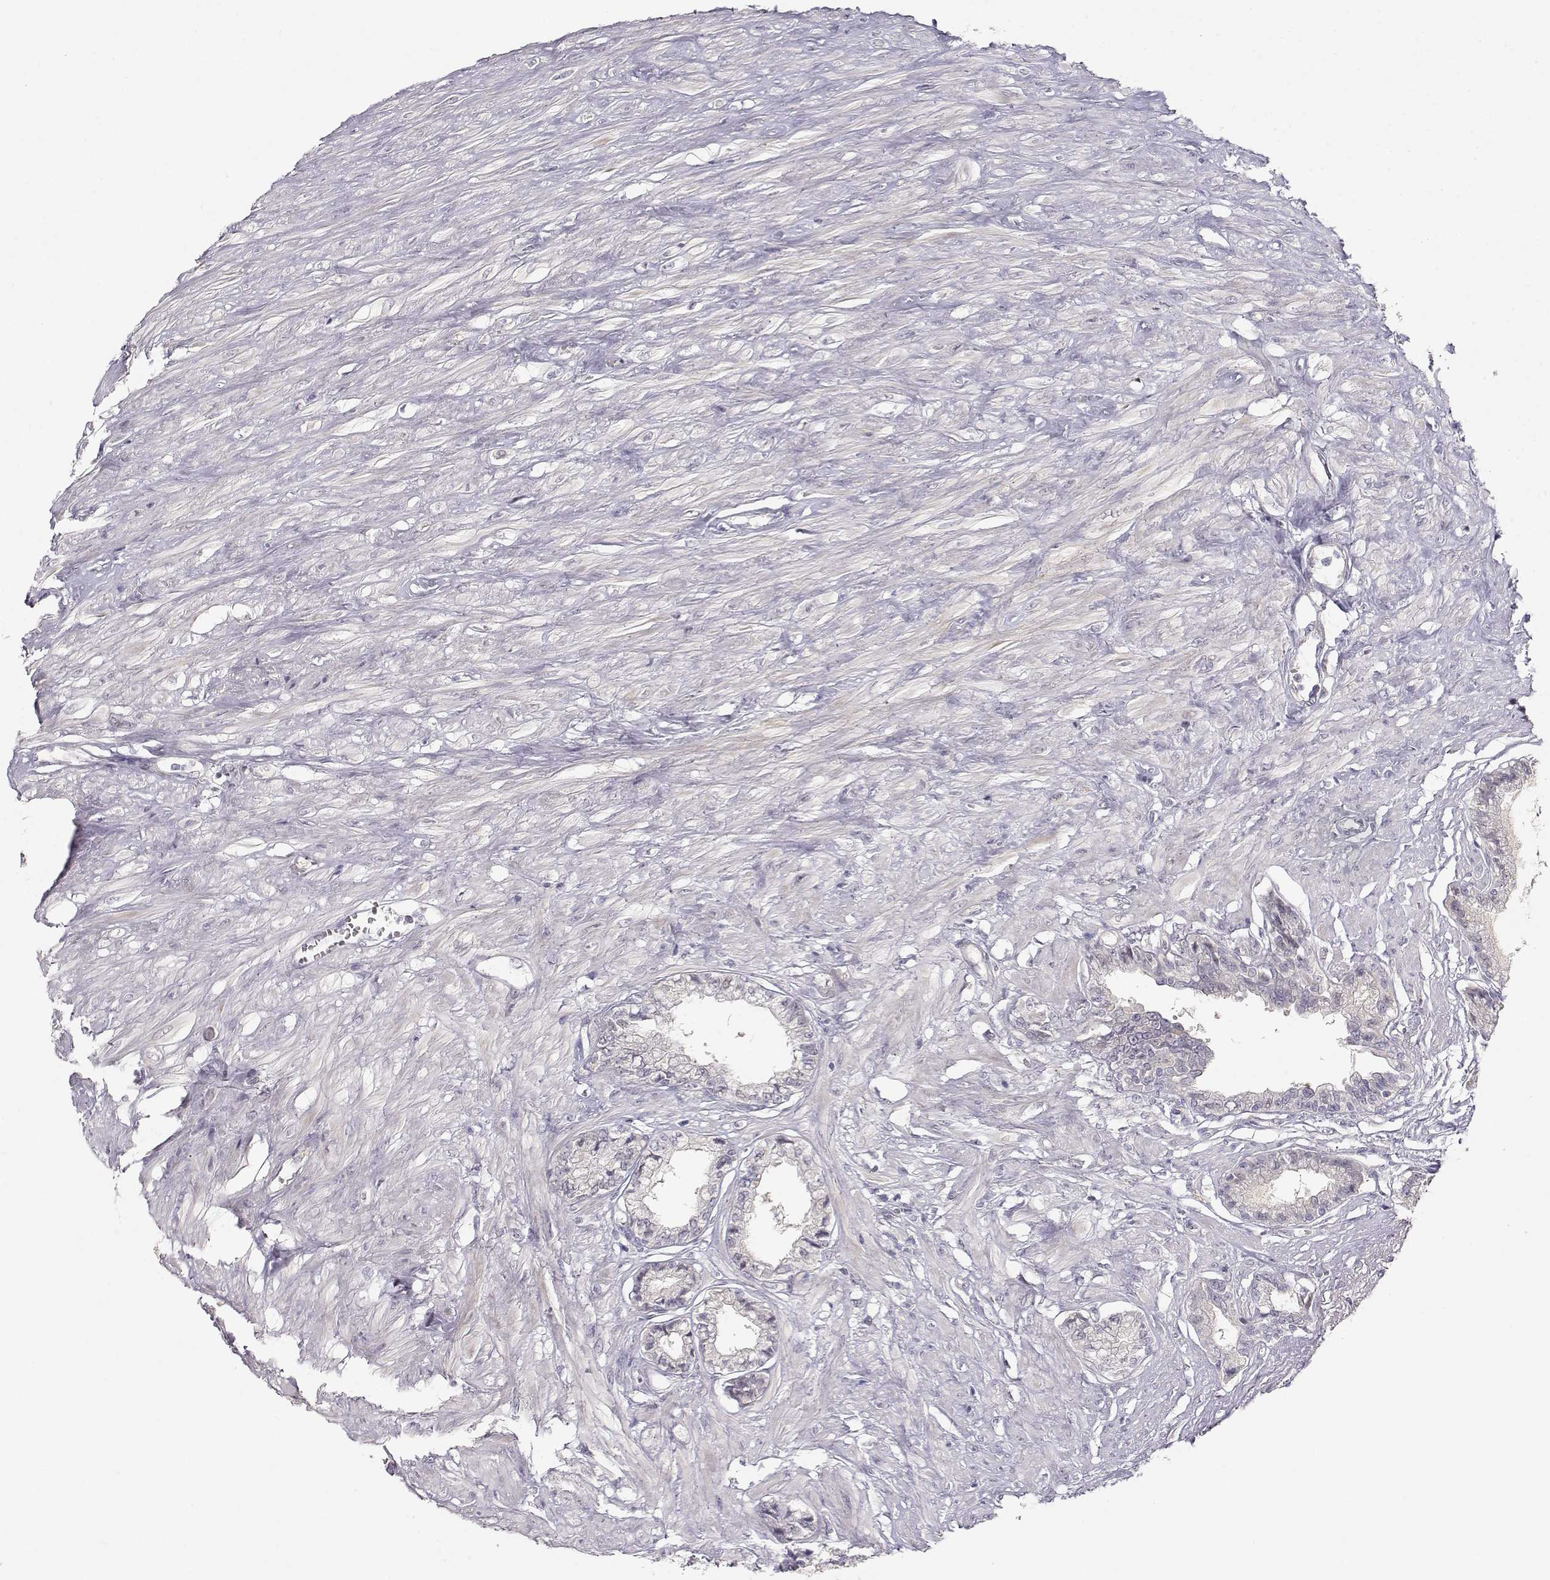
{"staining": {"intensity": "moderate", "quantity": "<25%", "location": "nuclear"}, "tissue": "seminal vesicle", "cell_type": "Glandular cells", "image_type": "normal", "snomed": [{"axis": "morphology", "description": "Normal tissue, NOS"}, {"axis": "morphology", "description": "Urothelial carcinoma, NOS"}, {"axis": "topography", "description": "Urinary bladder"}, {"axis": "topography", "description": "Seminal veicle"}], "caption": "Benign seminal vesicle was stained to show a protein in brown. There is low levels of moderate nuclear expression in approximately <25% of glandular cells. The protein is shown in brown color, while the nuclei are stained blue.", "gene": "EAF2", "patient": {"sex": "male", "age": 76}}